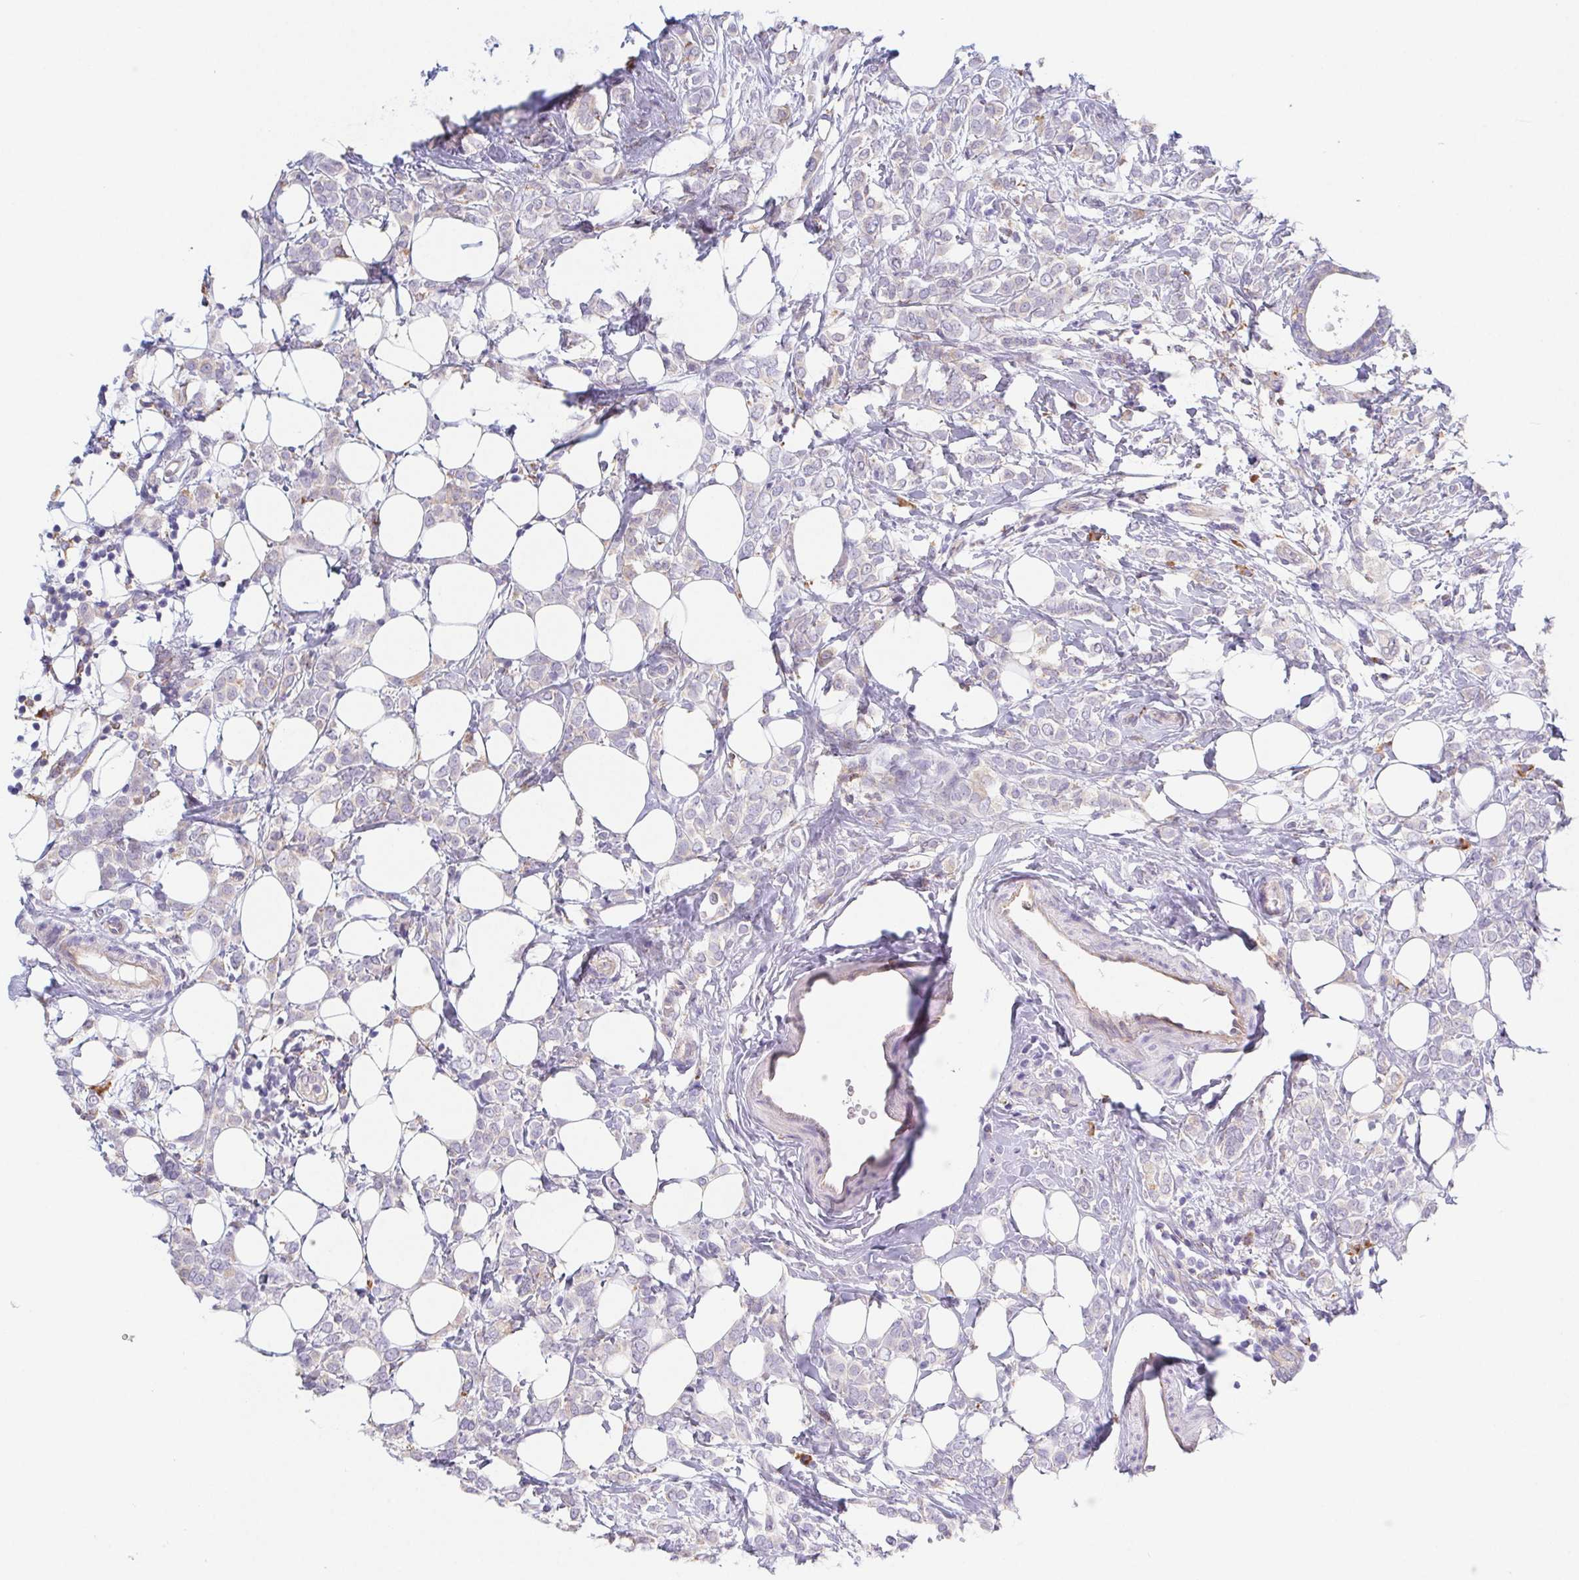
{"staining": {"intensity": "negative", "quantity": "none", "location": "none"}, "tissue": "breast cancer", "cell_type": "Tumor cells", "image_type": "cancer", "snomed": [{"axis": "morphology", "description": "Lobular carcinoma"}, {"axis": "topography", "description": "Breast"}], "caption": "The micrograph reveals no significant staining in tumor cells of breast cancer.", "gene": "ADAM8", "patient": {"sex": "female", "age": 49}}